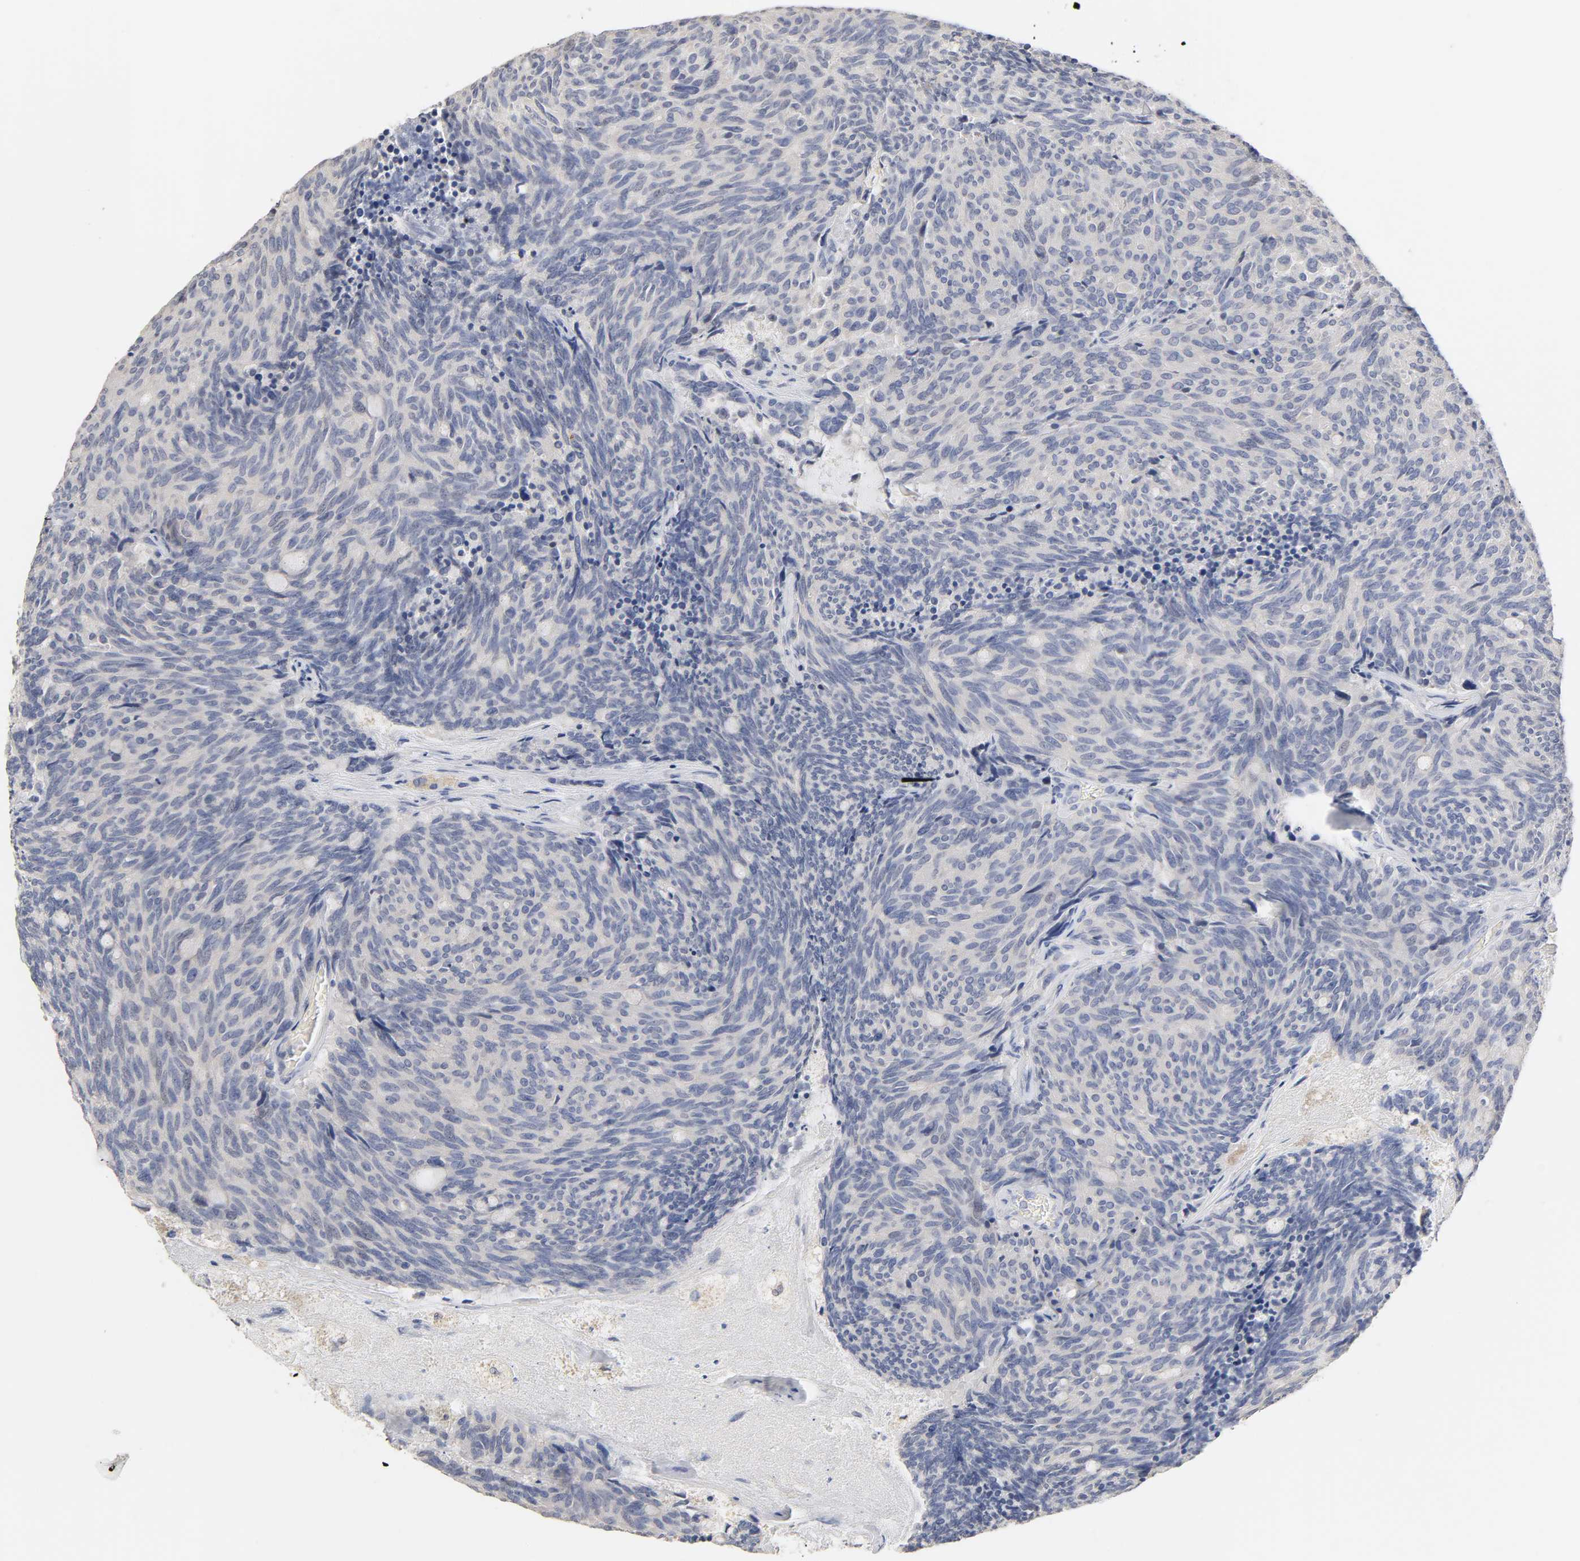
{"staining": {"intensity": "negative", "quantity": "none", "location": "none"}, "tissue": "carcinoid", "cell_type": "Tumor cells", "image_type": "cancer", "snomed": [{"axis": "morphology", "description": "Carcinoid, malignant, NOS"}, {"axis": "topography", "description": "Pancreas"}], "caption": "Malignant carcinoid was stained to show a protein in brown. There is no significant positivity in tumor cells.", "gene": "OVOL1", "patient": {"sex": "female", "age": 54}}